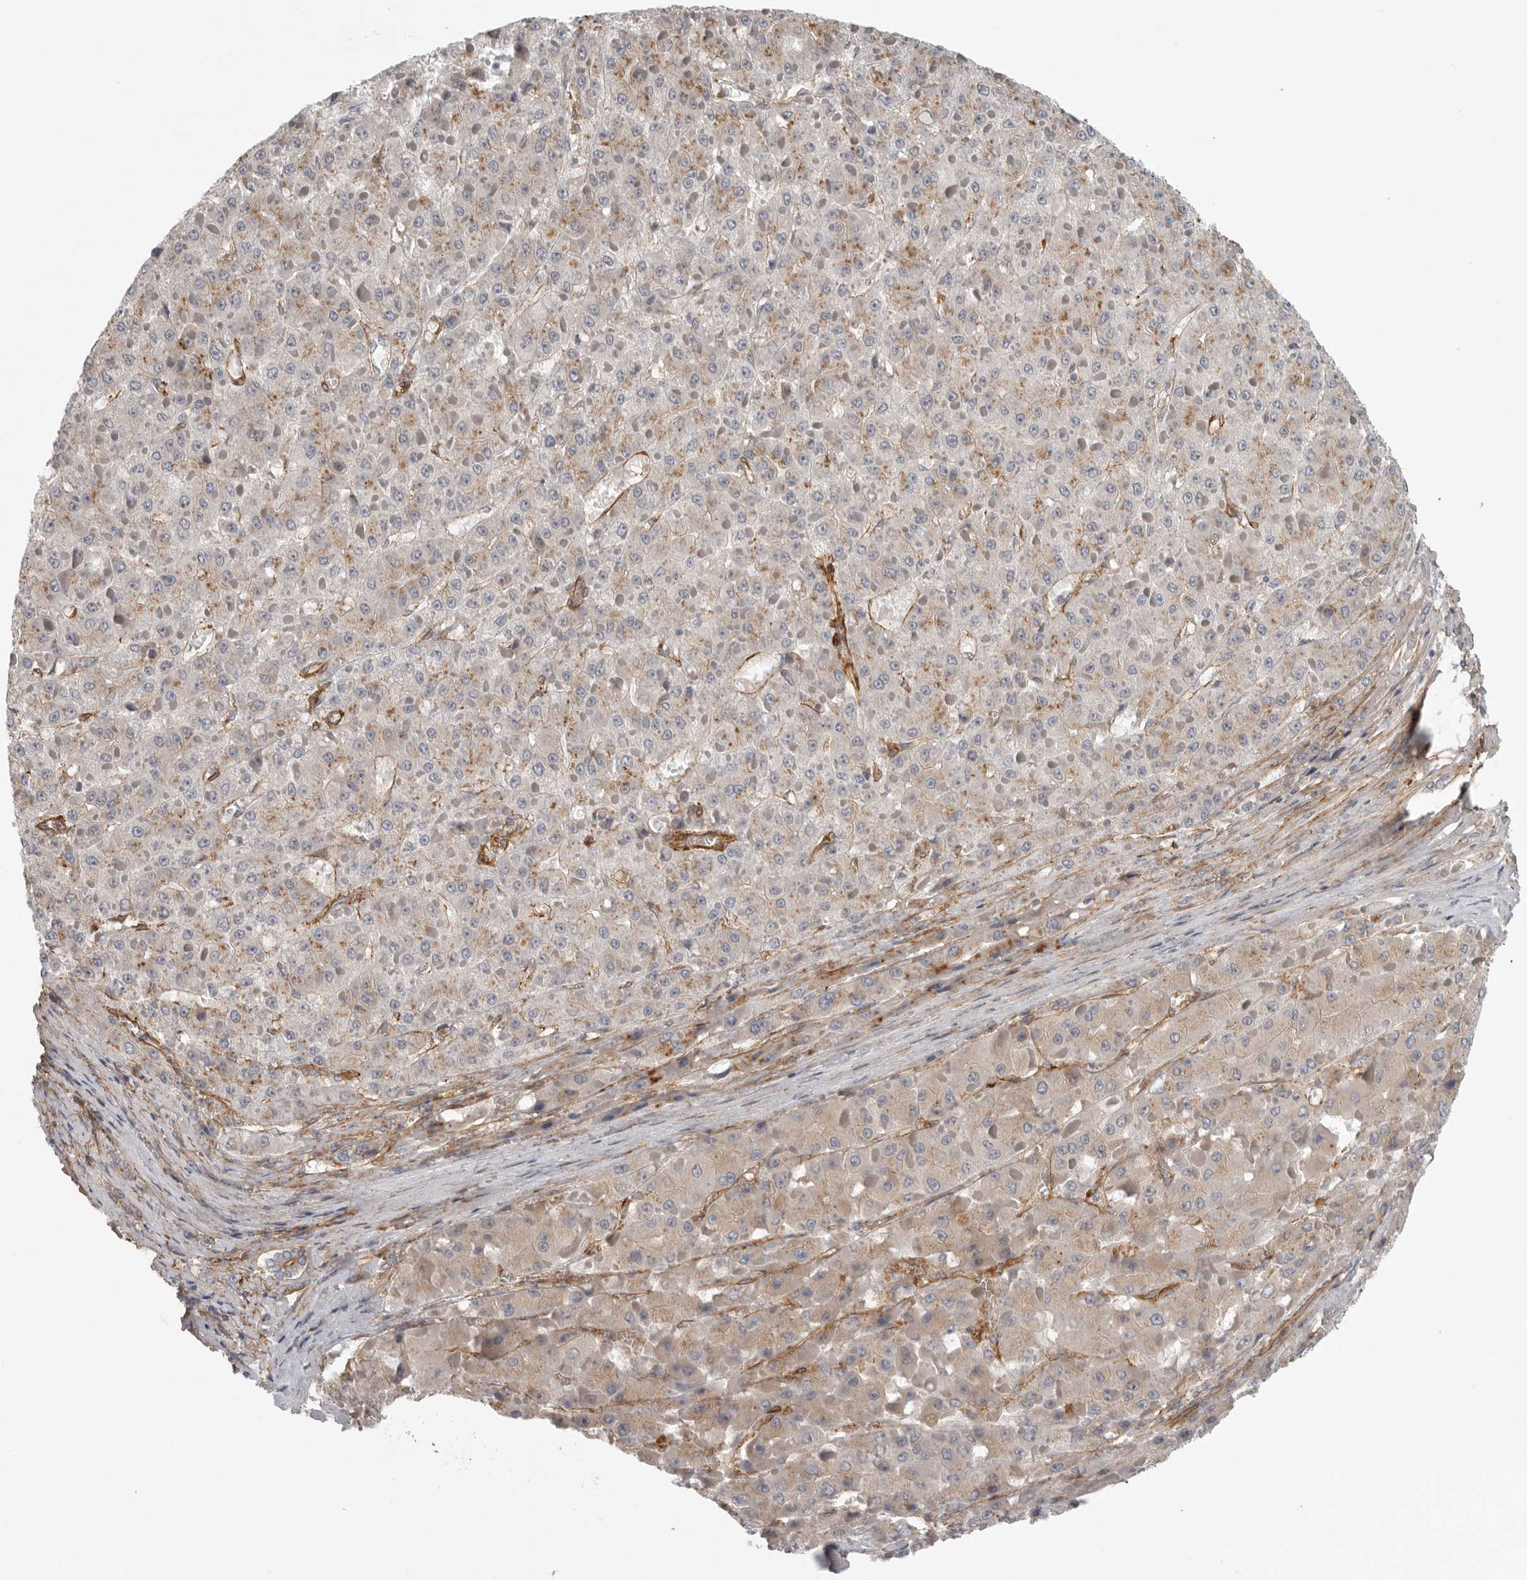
{"staining": {"intensity": "weak", "quantity": ">75%", "location": "cytoplasmic/membranous"}, "tissue": "liver cancer", "cell_type": "Tumor cells", "image_type": "cancer", "snomed": [{"axis": "morphology", "description": "Carcinoma, Hepatocellular, NOS"}, {"axis": "topography", "description": "Liver"}], "caption": "Brown immunohistochemical staining in liver cancer reveals weak cytoplasmic/membranous staining in approximately >75% of tumor cells. The staining was performed using DAB, with brown indicating positive protein expression. Nuclei are stained blue with hematoxylin.", "gene": "LONRF1", "patient": {"sex": "female", "age": 73}}